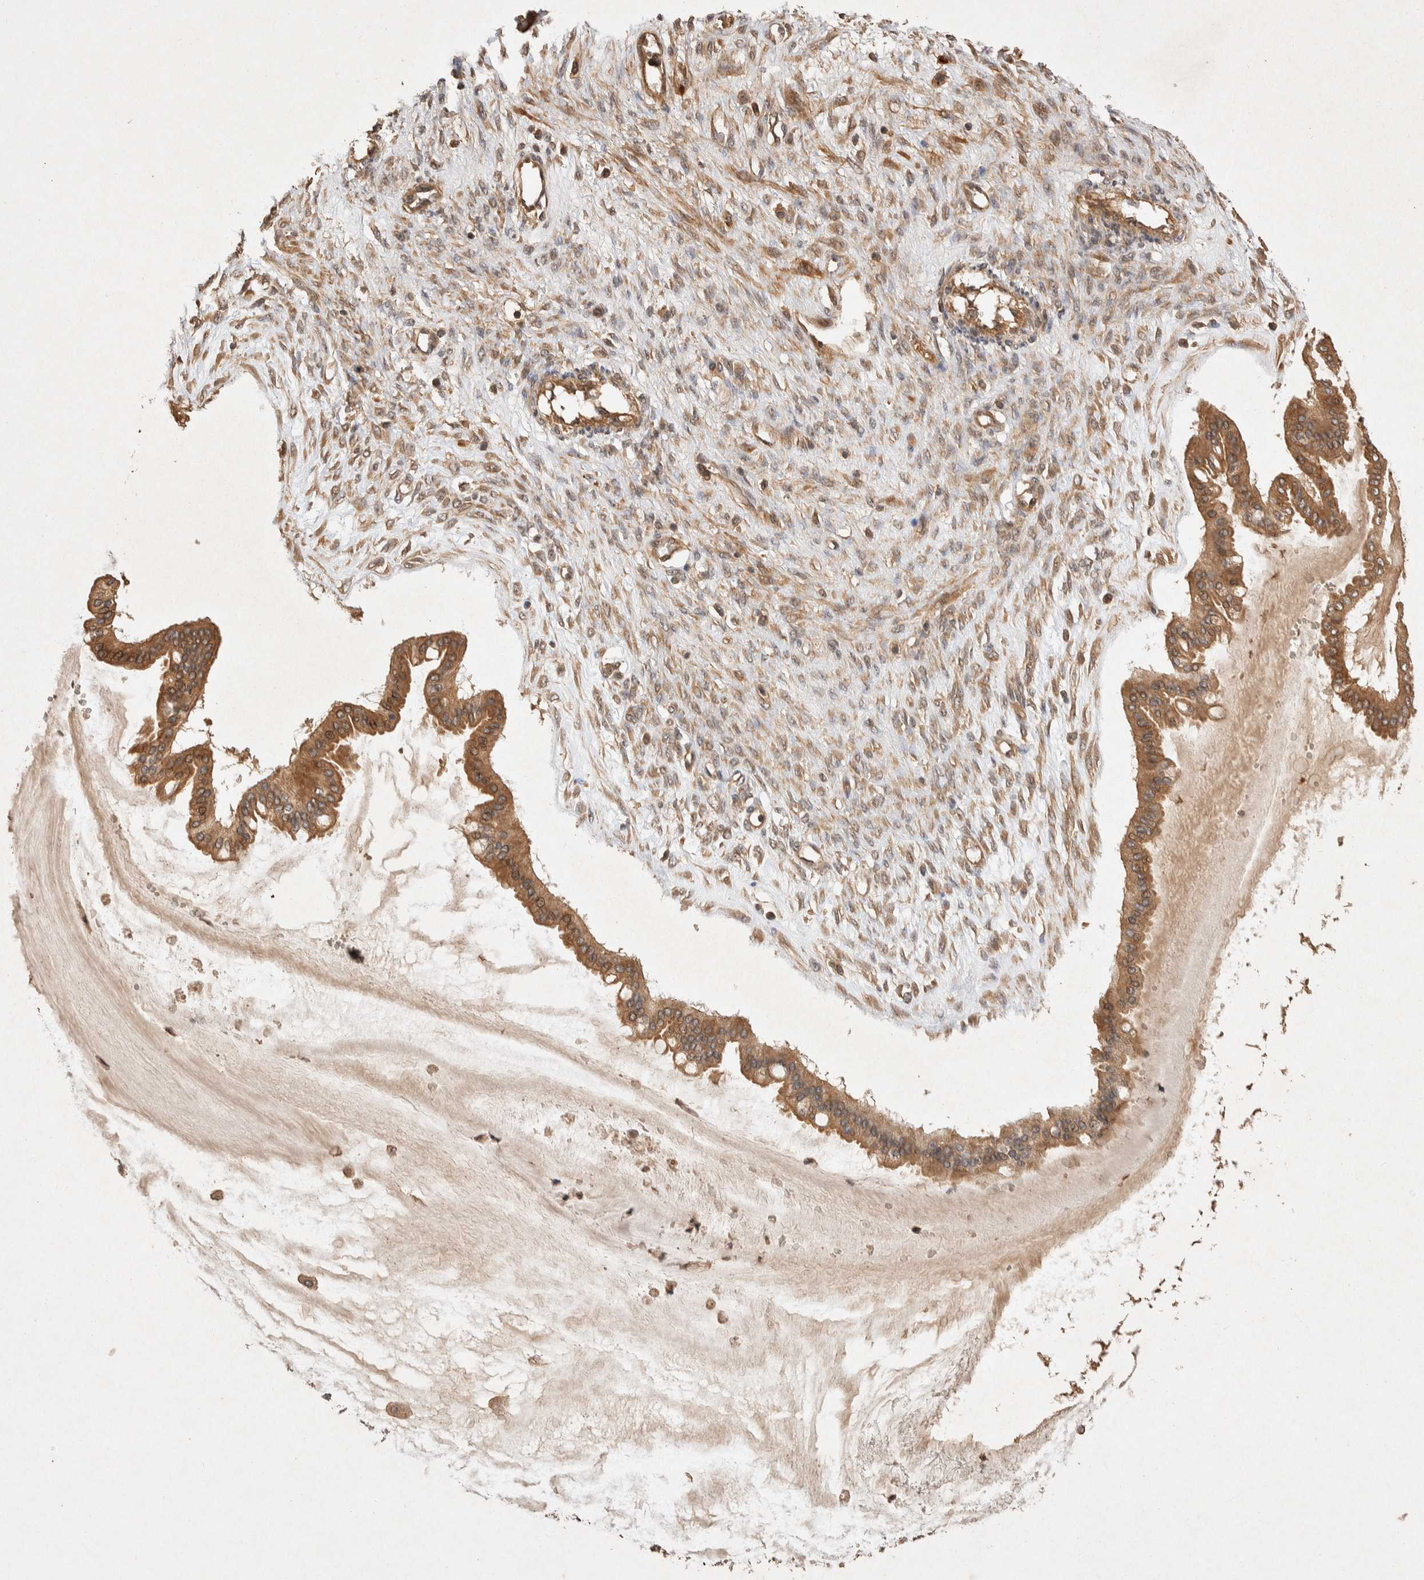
{"staining": {"intensity": "moderate", "quantity": ">75%", "location": "cytoplasmic/membranous"}, "tissue": "ovarian cancer", "cell_type": "Tumor cells", "image_type": "cancer", "snomed": [{"axis": "morphology", "description": "Cystadenocarcinoma, mucinous, NOS"}, {"axis": "topography", "description": "Ovary"}], "caption": "The micrograph exhibits staining of ovarian cancer (mucinous cystadenocarcinoma), revealing moderate cytoplasmic/membranous protein expression (brown color) within tumor cells.", "gene": "NSMAF", "patient": {"sex": "female", "age": 73}}